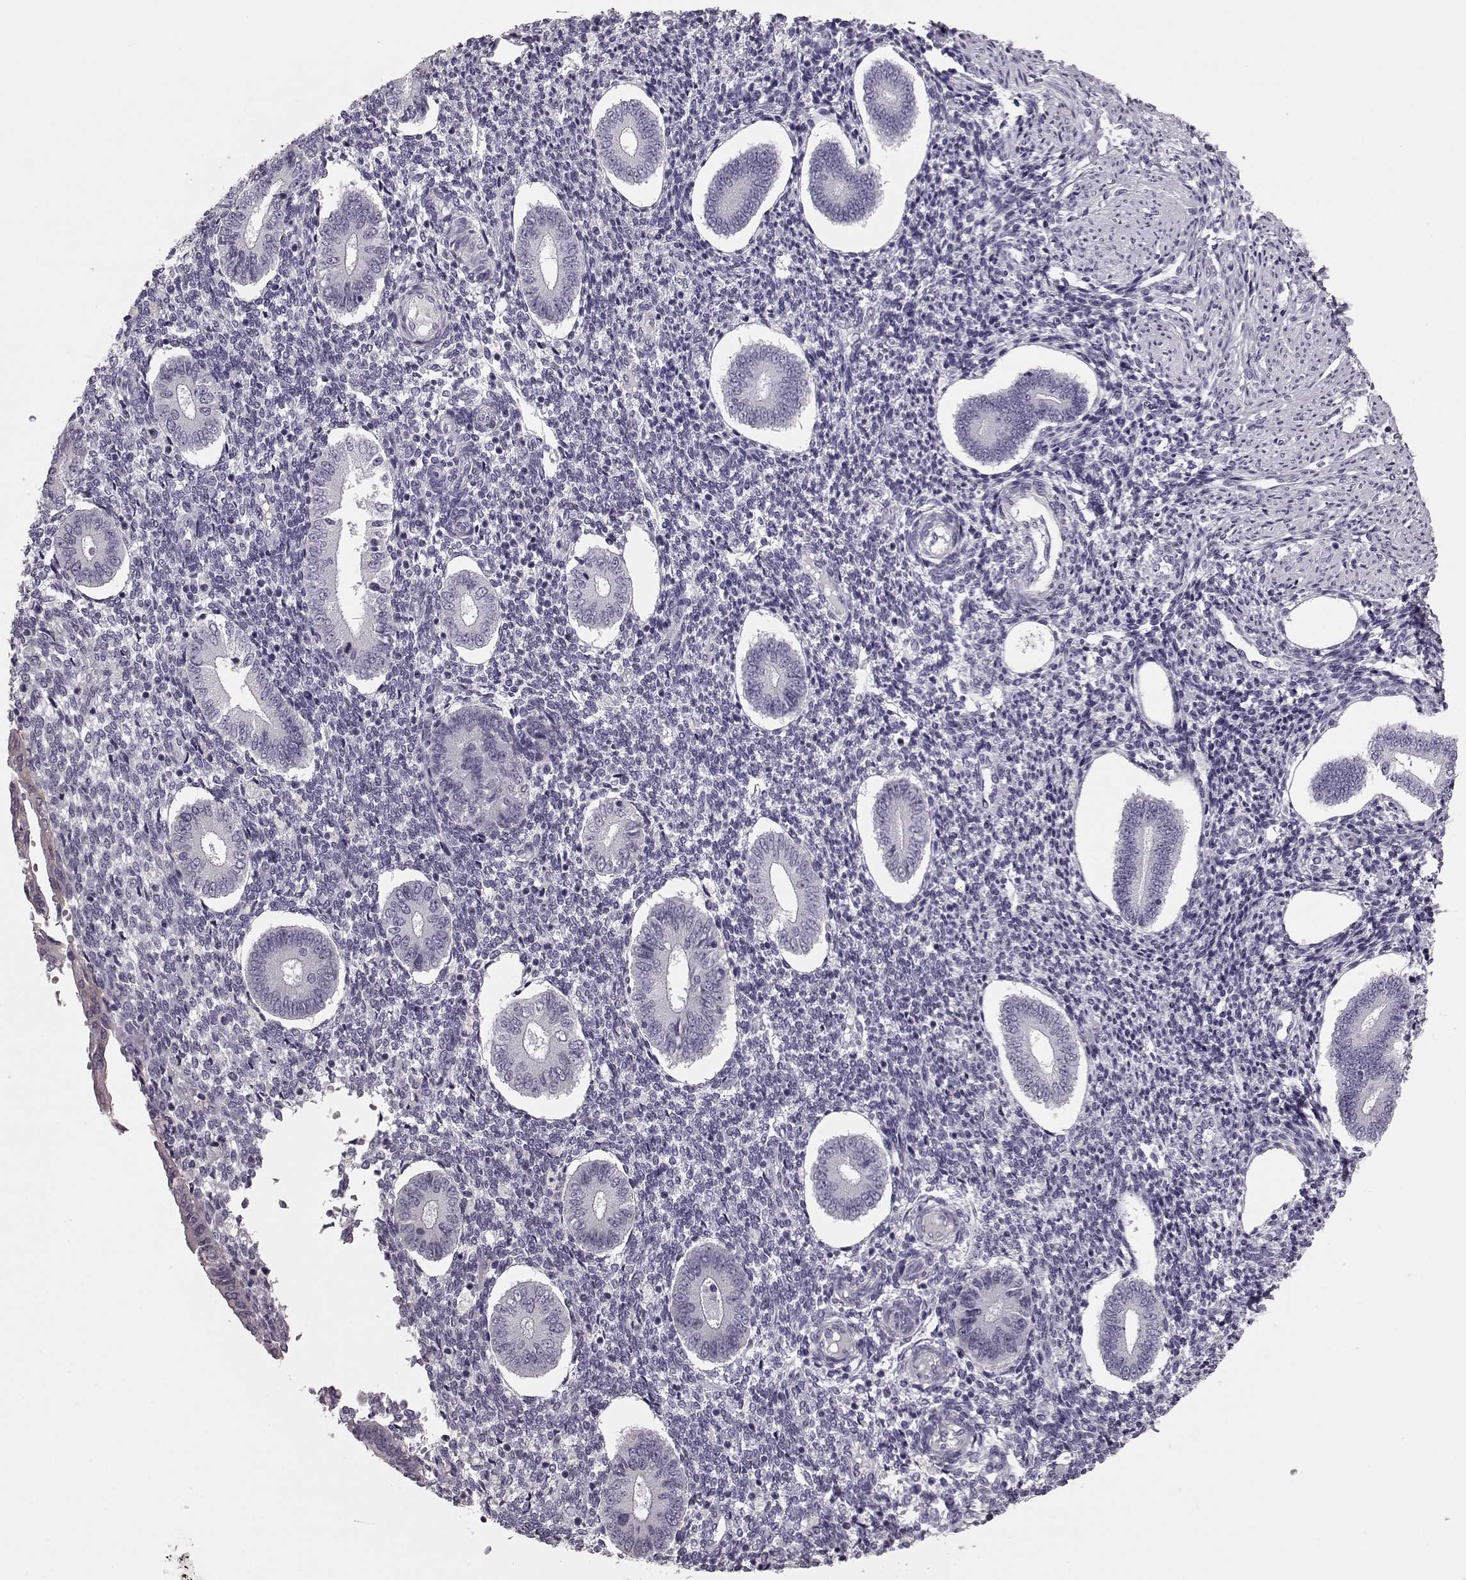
{"staining": {"intensity": "negative", "quantity": "none", "location": "none"}, "tissue": "endometrium", "cell_type": "Cells in endometrial stroma", "image_type": "normal", "snomed": [{"axis": "morphology", "description": "Normal tissue, NOS"}, {"axis": "topography", "description": "Endometrium"}], "caption": "This micrograph is of unremarkable endometrium stained with immunohistochemistry to label a protein in brown with the nuclei are counter-stained blue. There is no staining in cells in endometrial stroma.", "gene": "CRYBA2", "patient": {"sex": "female", "age": 40}}